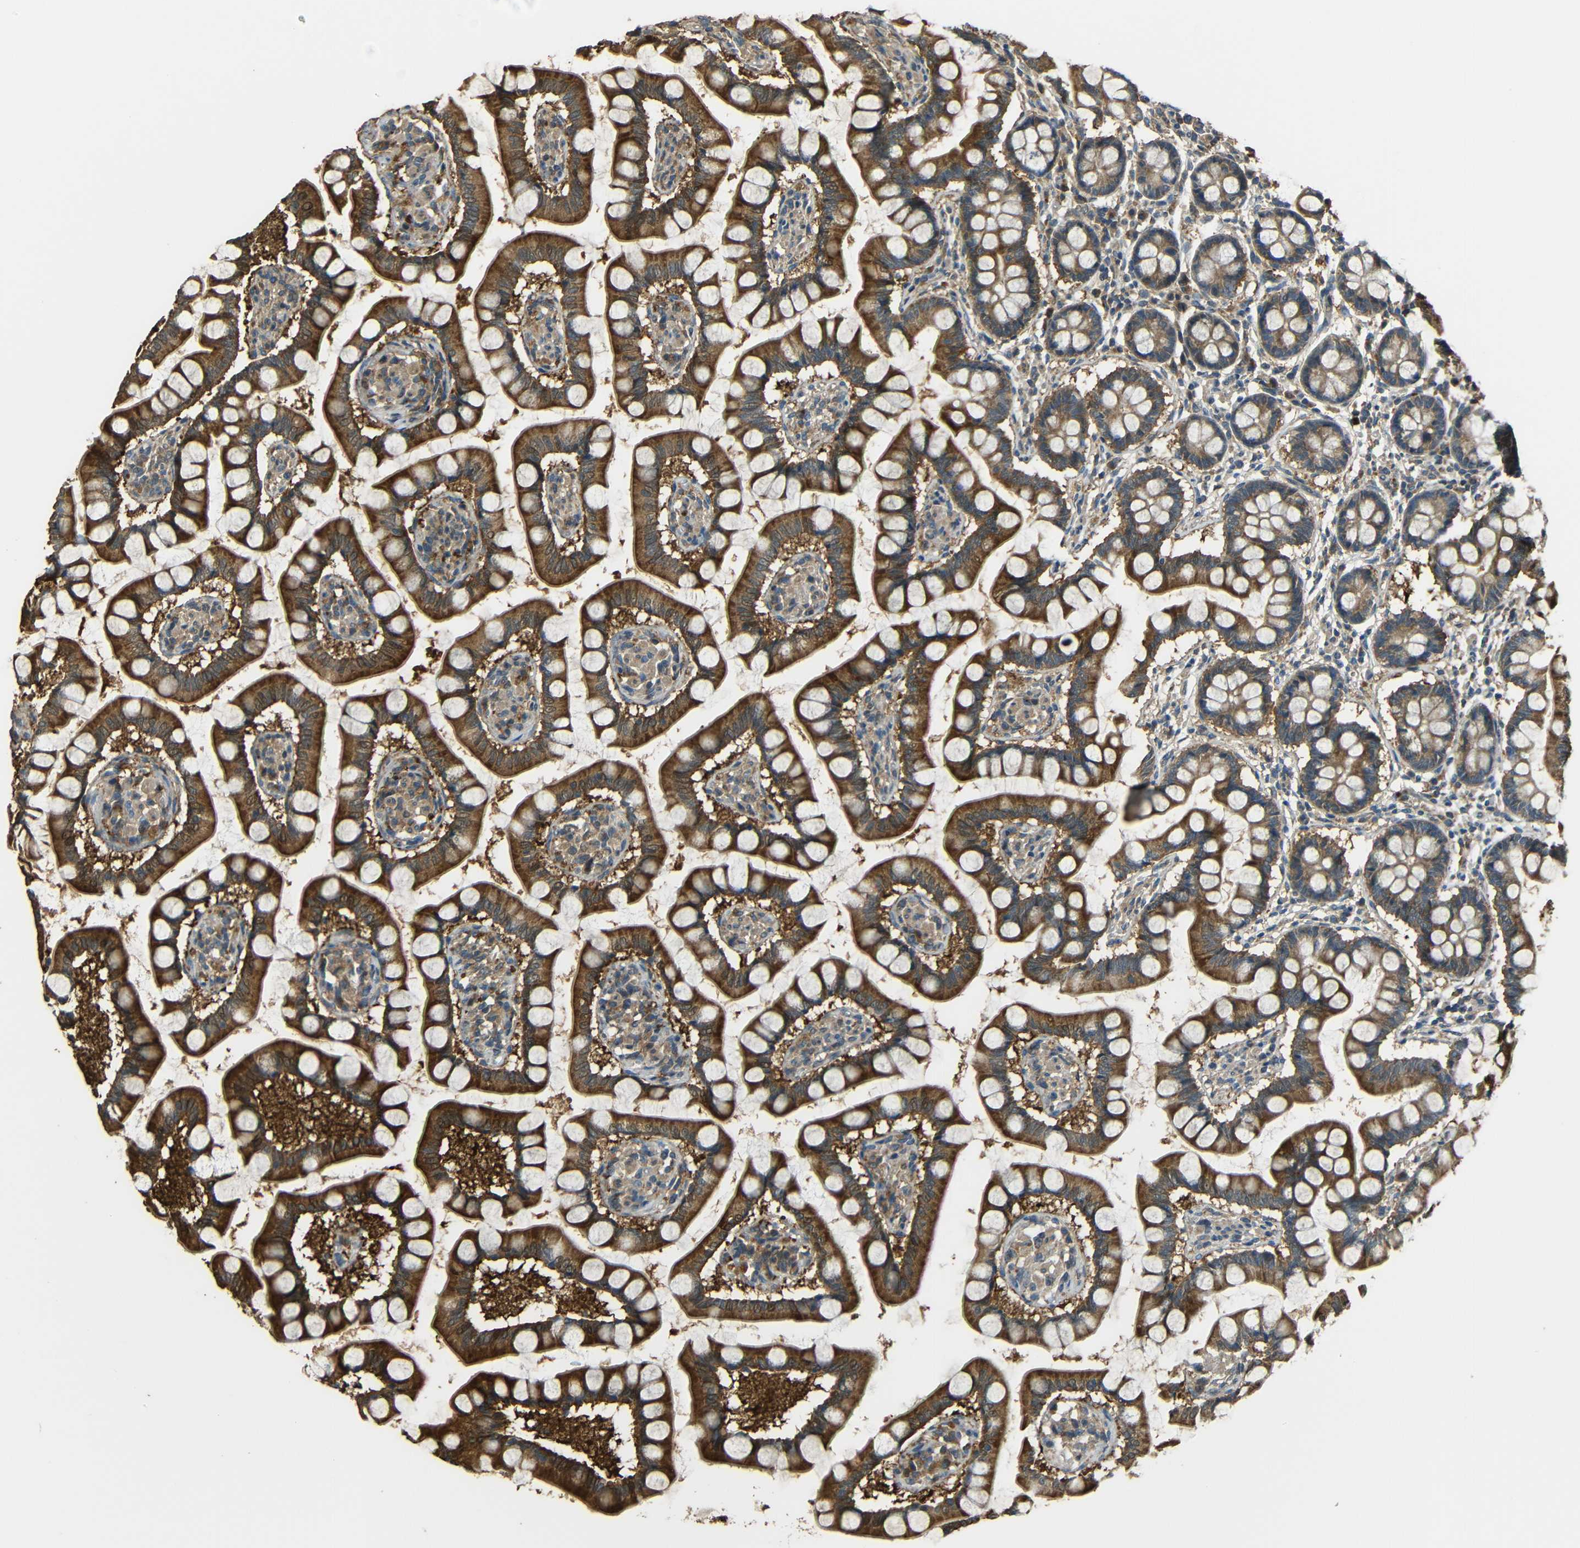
{"staining": {"intensity": "strong", "quantity": ">75%", "location": "cytoplasmic/membranous"}, "tissue": "small intestine", "cell_type": "Glandular cells", "image_type": "normal", "snomed": [{"axis": "morphology", "description": "Normal tissue, NOS"}, {"axis": "topography", "description": "Small intestine"}], "caption": "Immunohistochemical staining of unremarkable small intestine reveals >75% levels of strong cytoplasmic/membranous protein positivity in about >75% of glandular cells. Using DAB (brown) and hematoxylin (blue) stains, captured at high magnification using brightfield microscopy.", "gene": "ACACA", "patient": {"sex": "male", "age": 41}}